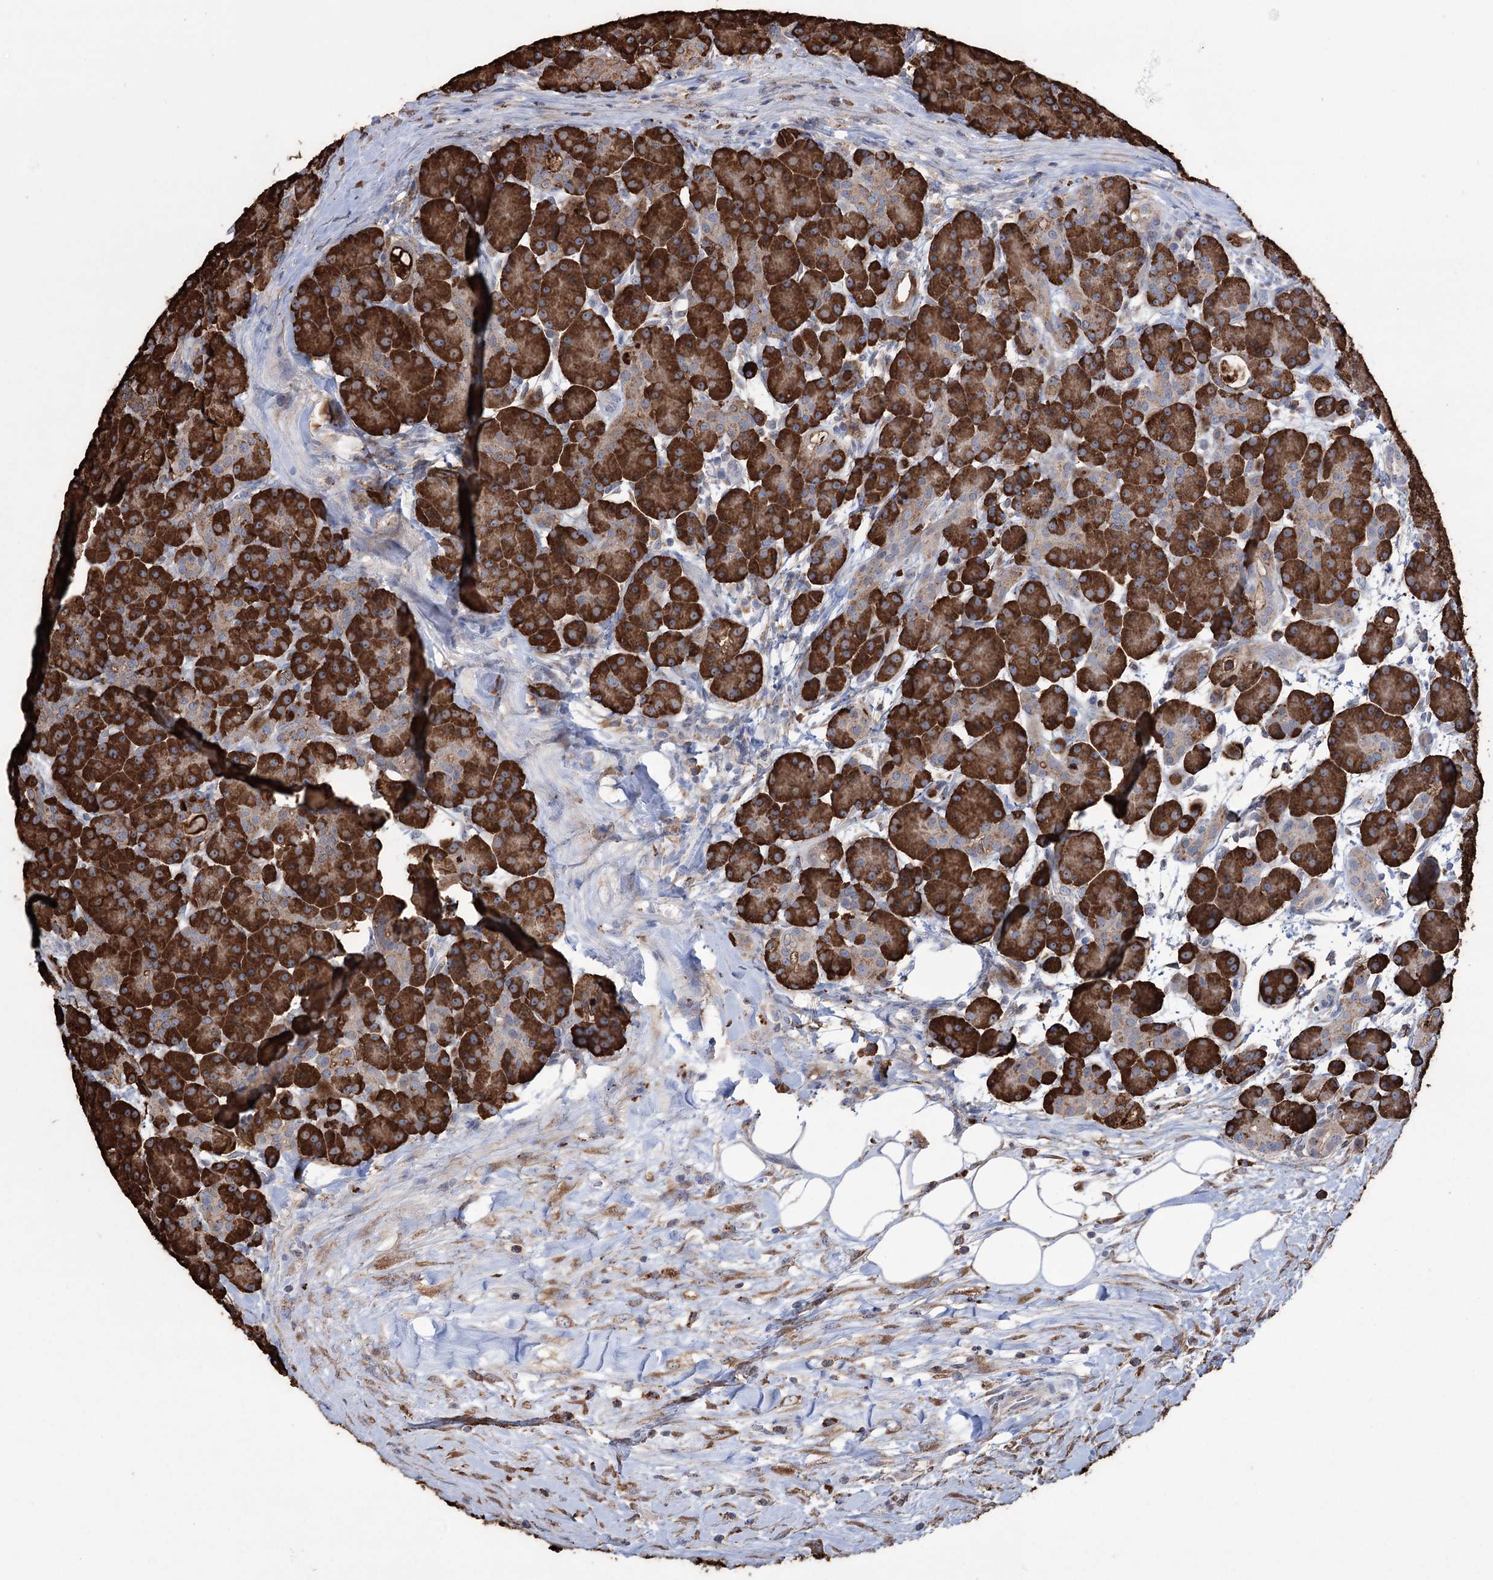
{"staining": {"intensity": "strong", "quantity": ">75%", "location": "cytoplasmic/membranous"}, "tissue": "pancreas", "cell_type": "Exocrine glandular cells", "image_type": "normal", "snomed": [{"axis": "morphology", "description": "Normal tissue, NOS"}, {"axis": "topography", "description": "Pancreas"}], "caption": "Immunohistochemistry histopathology image of normal pancreas: human pancreas stained using immunohistochemistry reveals high levels of strong protein expression localized specifically in the cytoplasmic/membranous of exocrine glandular cells, appearing as a cytoplasmic/membranous brown color.", "gene": "TRIM71", "patient": {"sex": "male", "age": 63}}